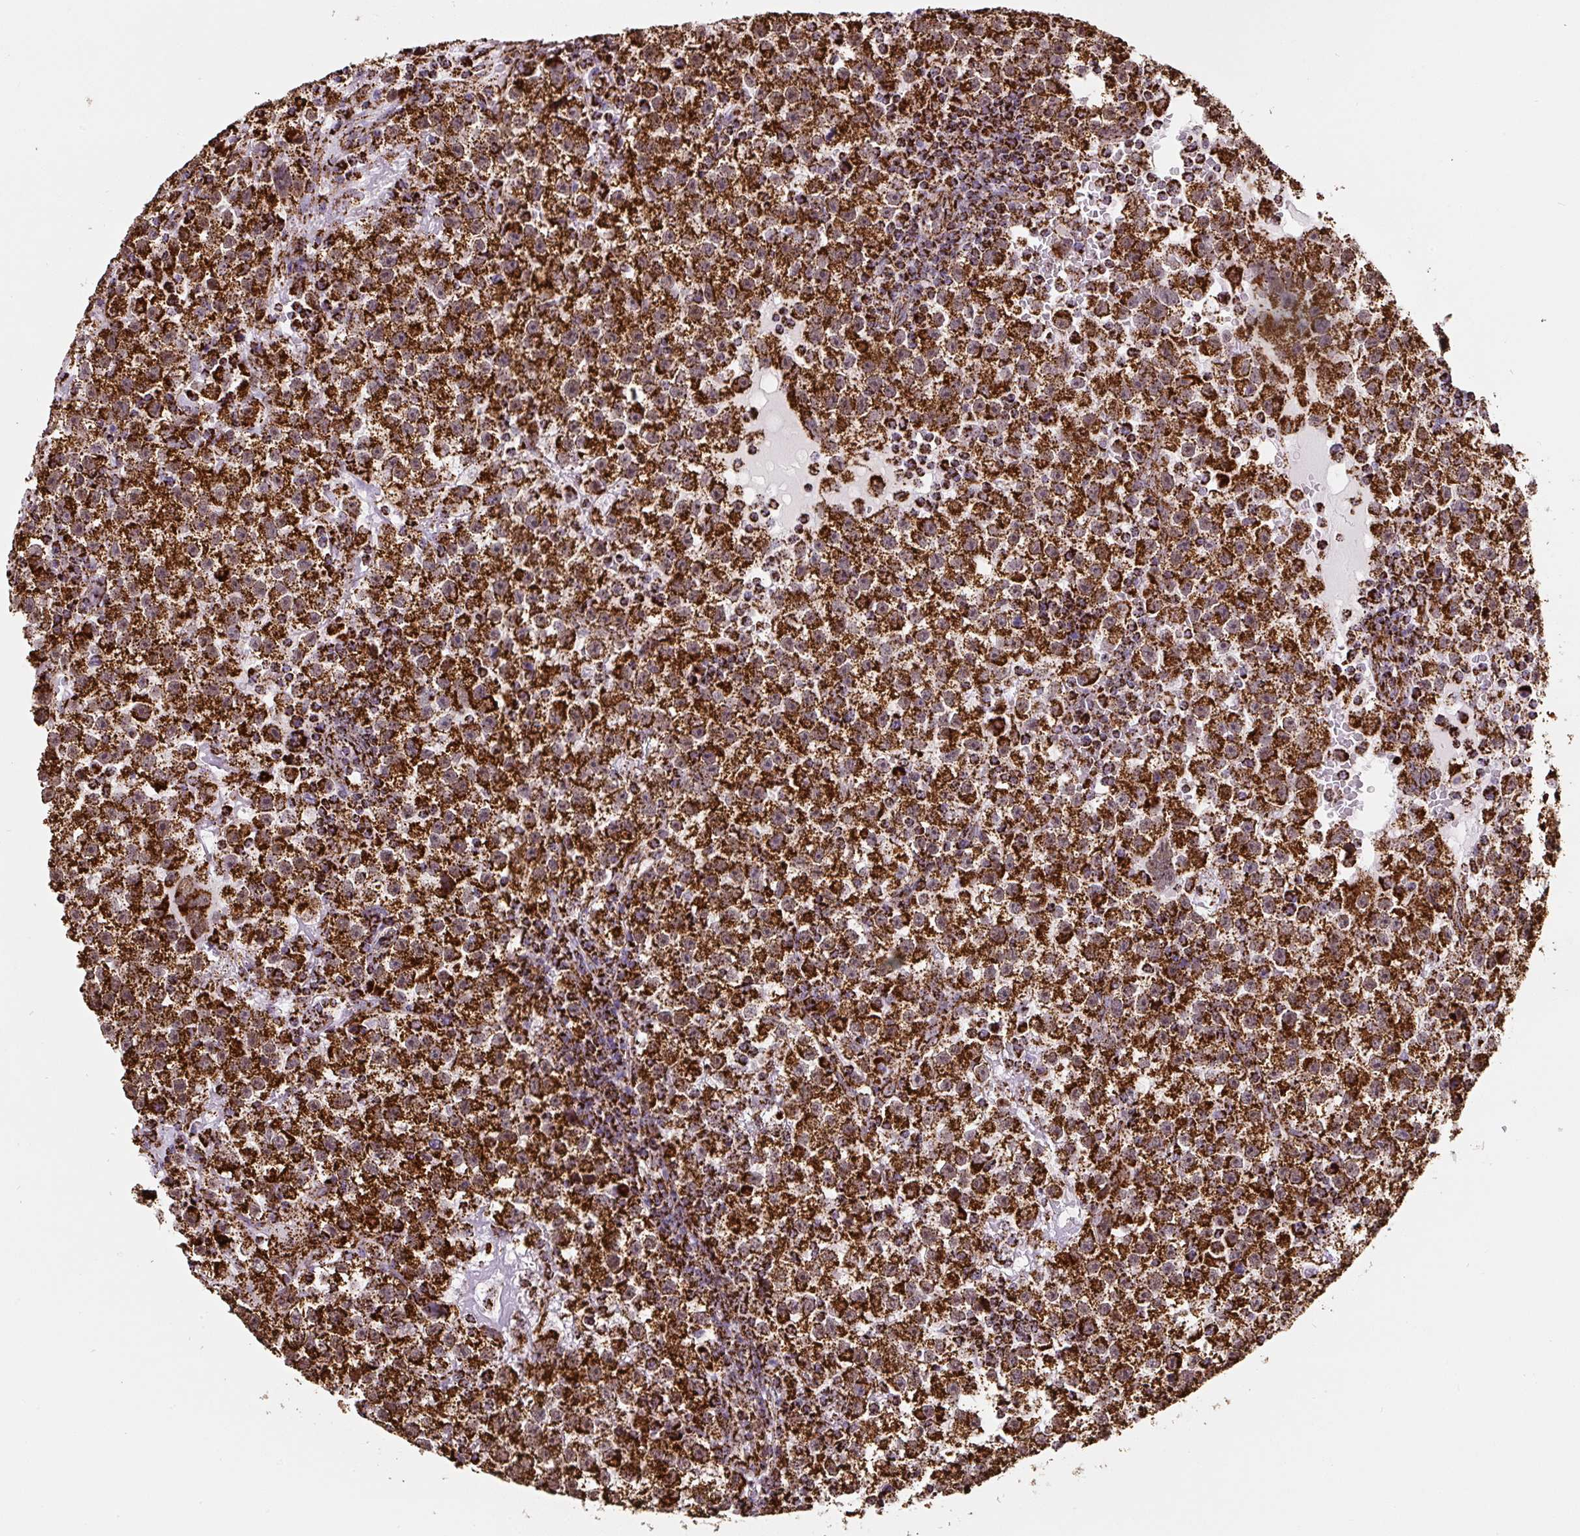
{"staining": {"intensity": "strong", "quantity": ">75%", "location": "cytoplasmic/membranous"}, "tissue": "testis cancer", "cell_type": "Tumor cells", "image_type": "cancer", "snomed": [{"axis": "morphology", "description": "Seminoma, NOS"}, {"axis": "topography", "description": "Testis"}], "caption": "Immunohistochemistry of testis seminoma reveals high levels of strong cytoplasmic/membranous staining in approximately >75% of tumor cells.", "gene": "ATP5F1A", "patient": {"sex": "male", "age": 22}}